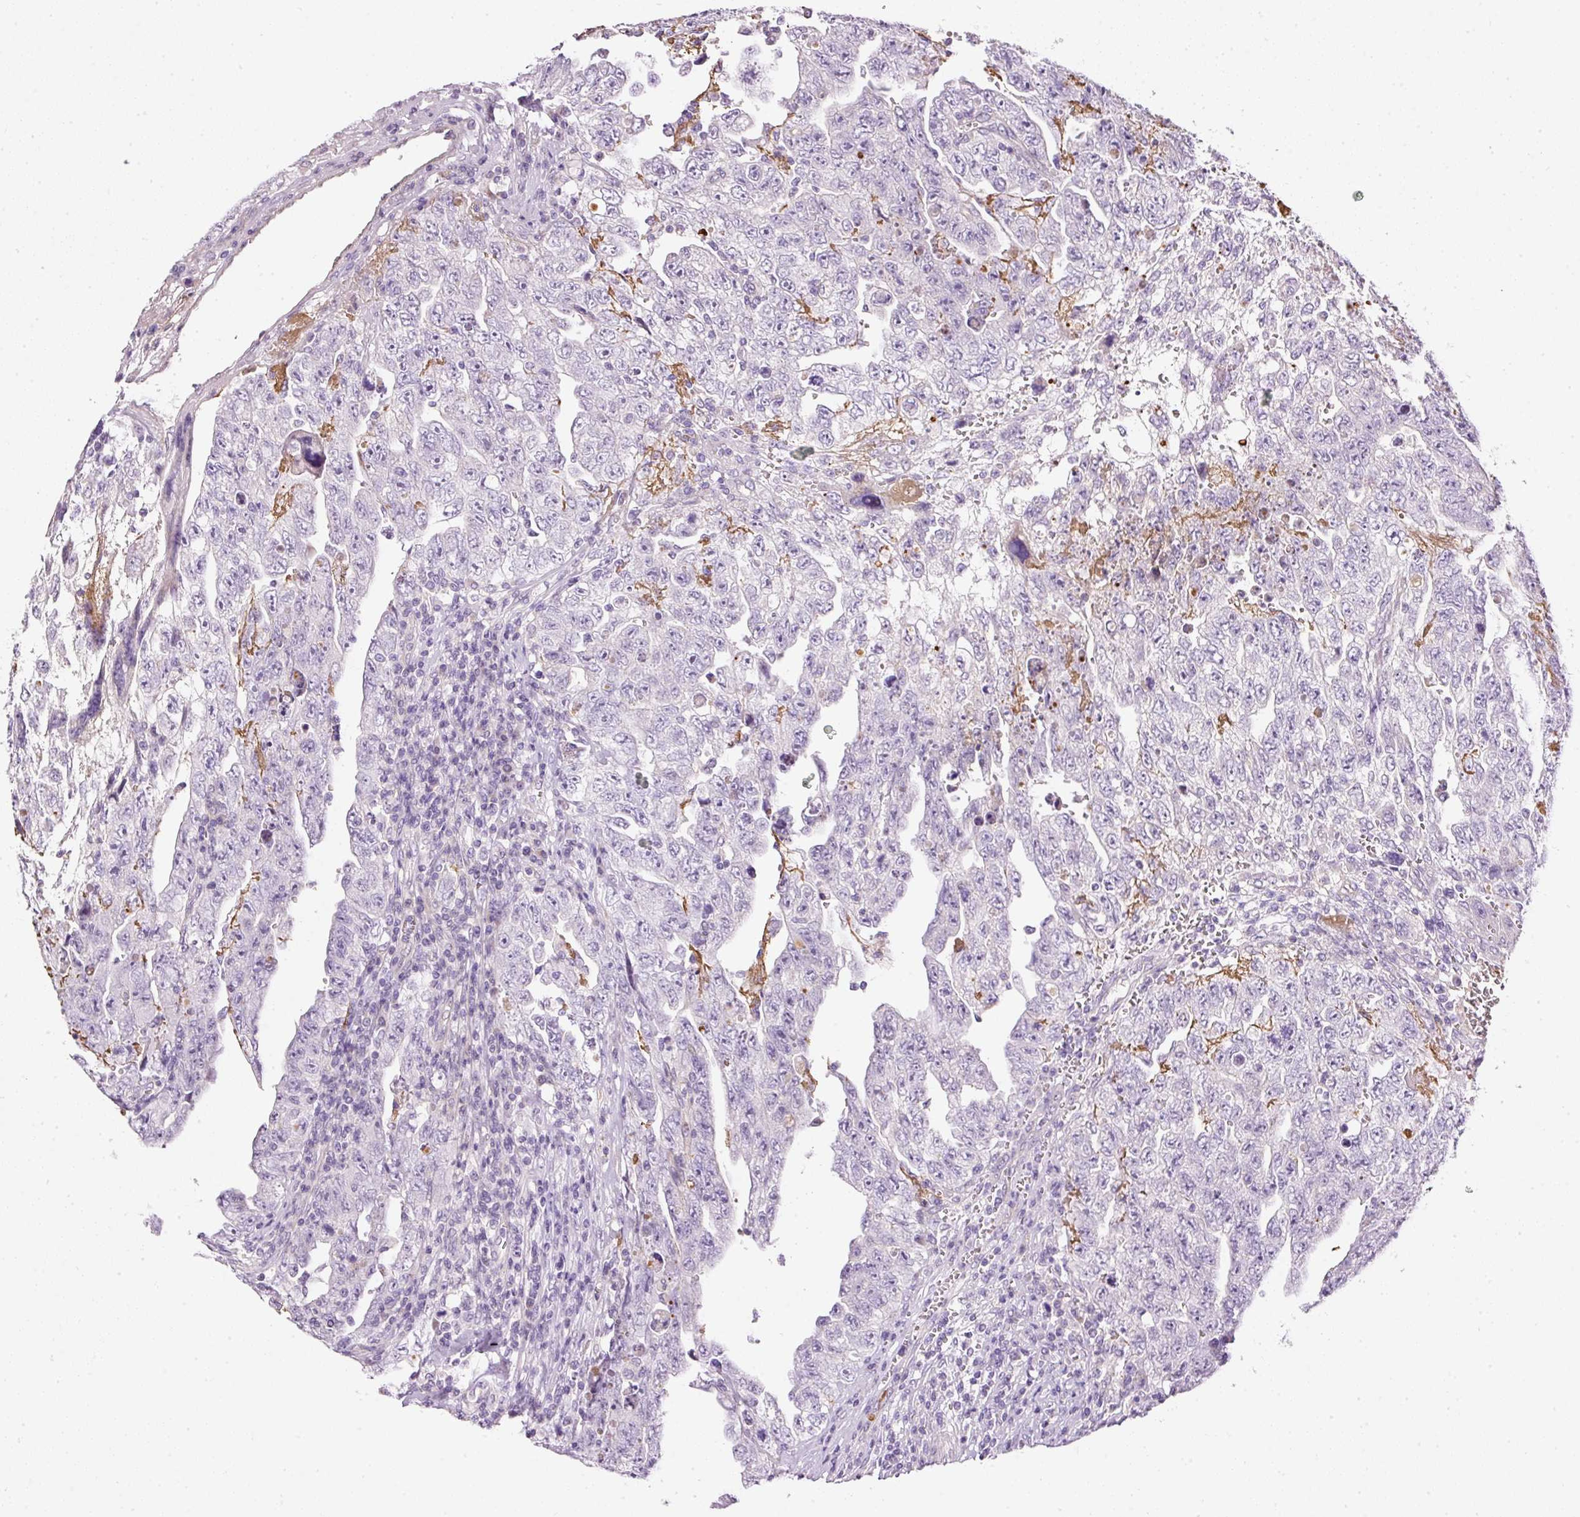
{"staining": {"intensity": "negative", "quantity": "none", "location": "none"}, "tissue": "testis cancer", "cell_type": "Tumor cells", "image_type": "cancer", "snomed": [{"axis": "morphology", "description": "Carcinoma, Embryonal, NOS"}, {"axis": "topography", "description": "Testis"}], "caption": "Testis embryonal carcinoma stained for a protein using immunohistochemistry (IHC) demonstrates no expression tumor cells.", "gene": "KPNA5", "patient": {"sex": "male", "age": 28}}